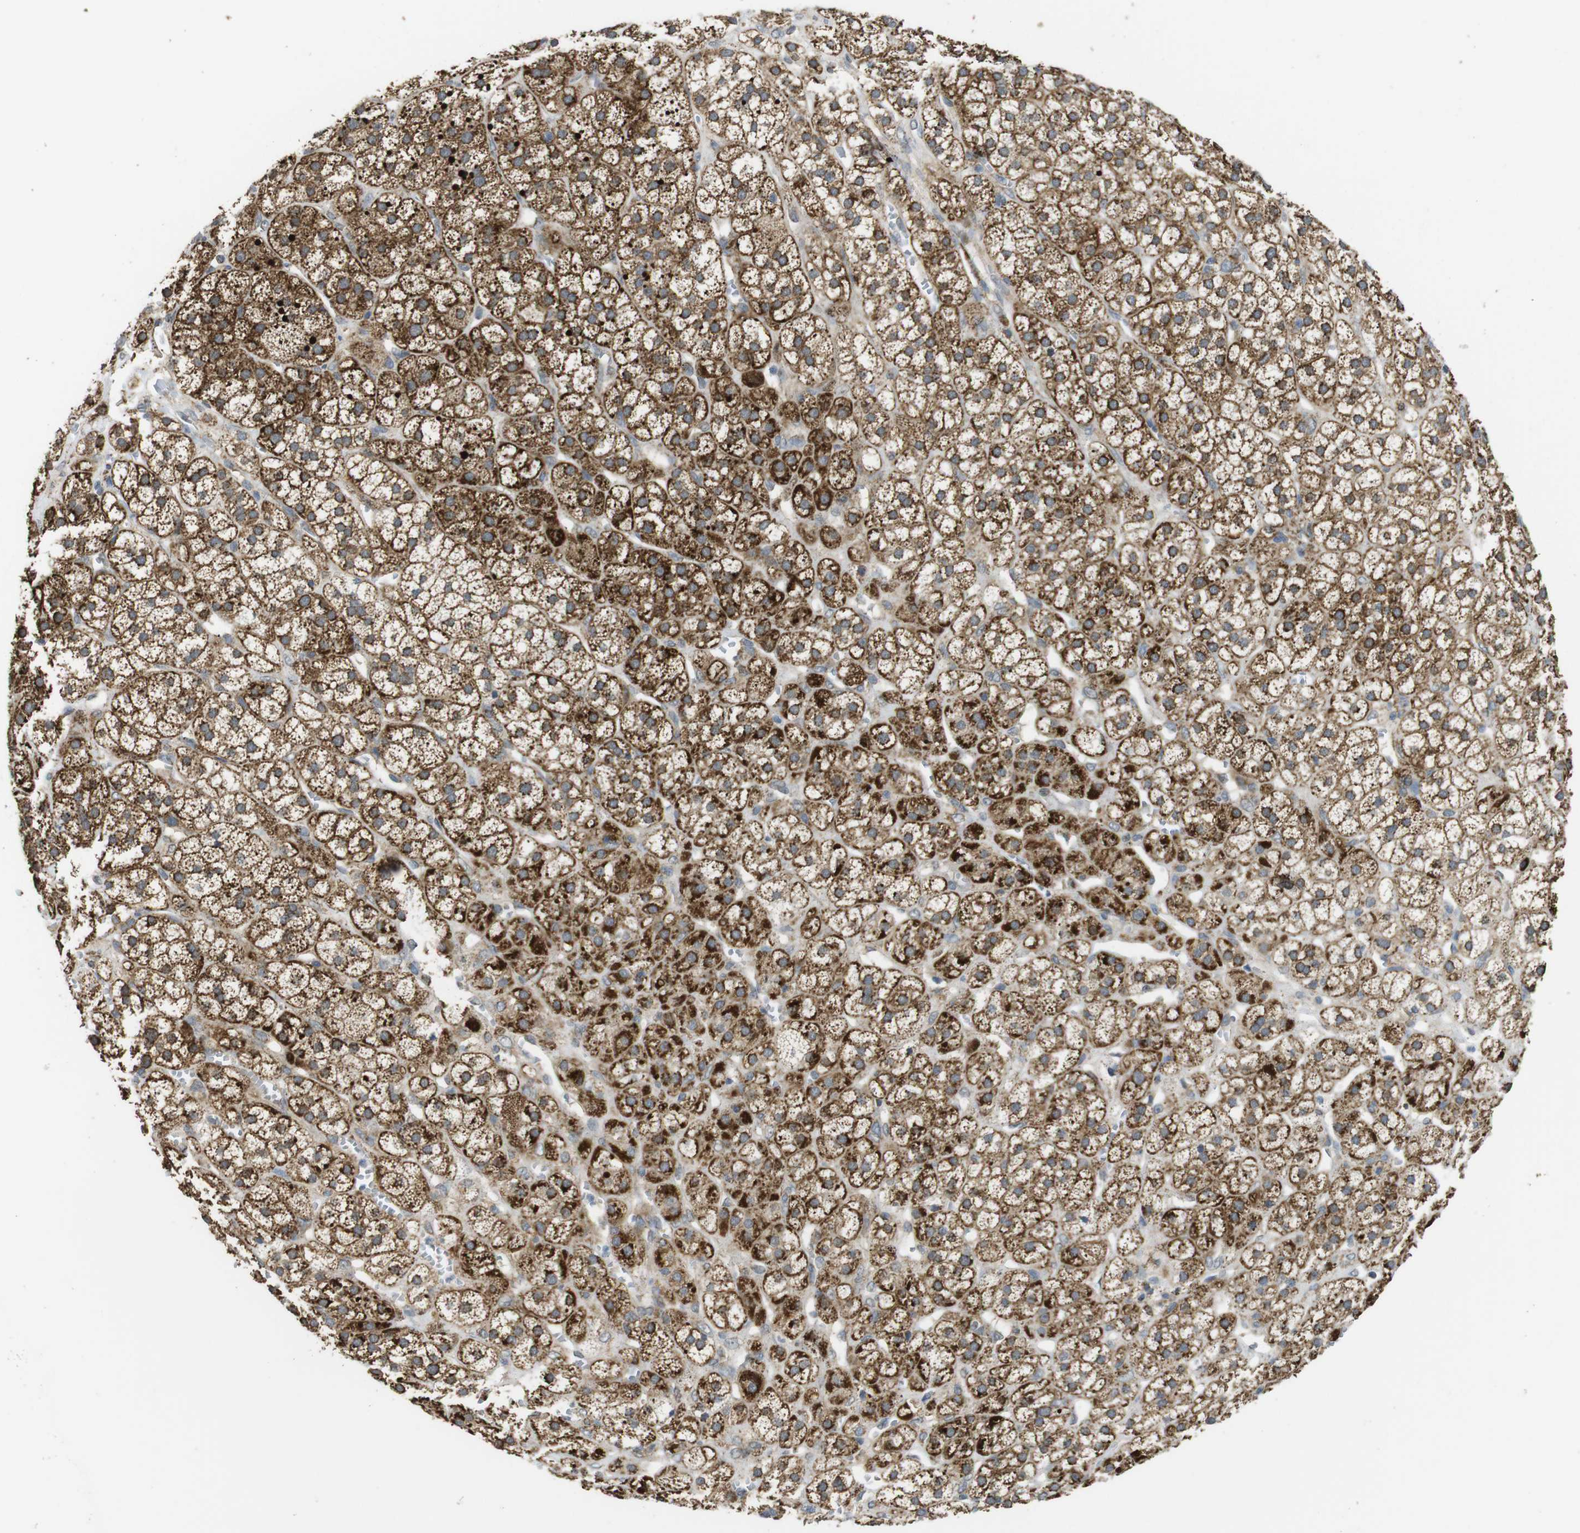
{"staining": {"intensity": "strong", "quantity": ">75%", "location": "cytoplasmic/membranous"}, "tissue": "adrenal gland", "cell_type": "Glandular cells", "image_type": "normal", "snomed": [{"axis": "morphology", "description": "Normal tissue, NOS"}, {"axis": "topography", "description": "Adrenal gland"}], "caption": "Unremarkable adrenal gland was stained to show a protein in brown. There is high levels of strong cytoplasmic/membranous staining in approximately >75% of glandular cells. (DAB = brown stain, brightfield microscopy at high magnification).", "gene": "CALHM2", "patient": {"sex": "male", "age": 56}}